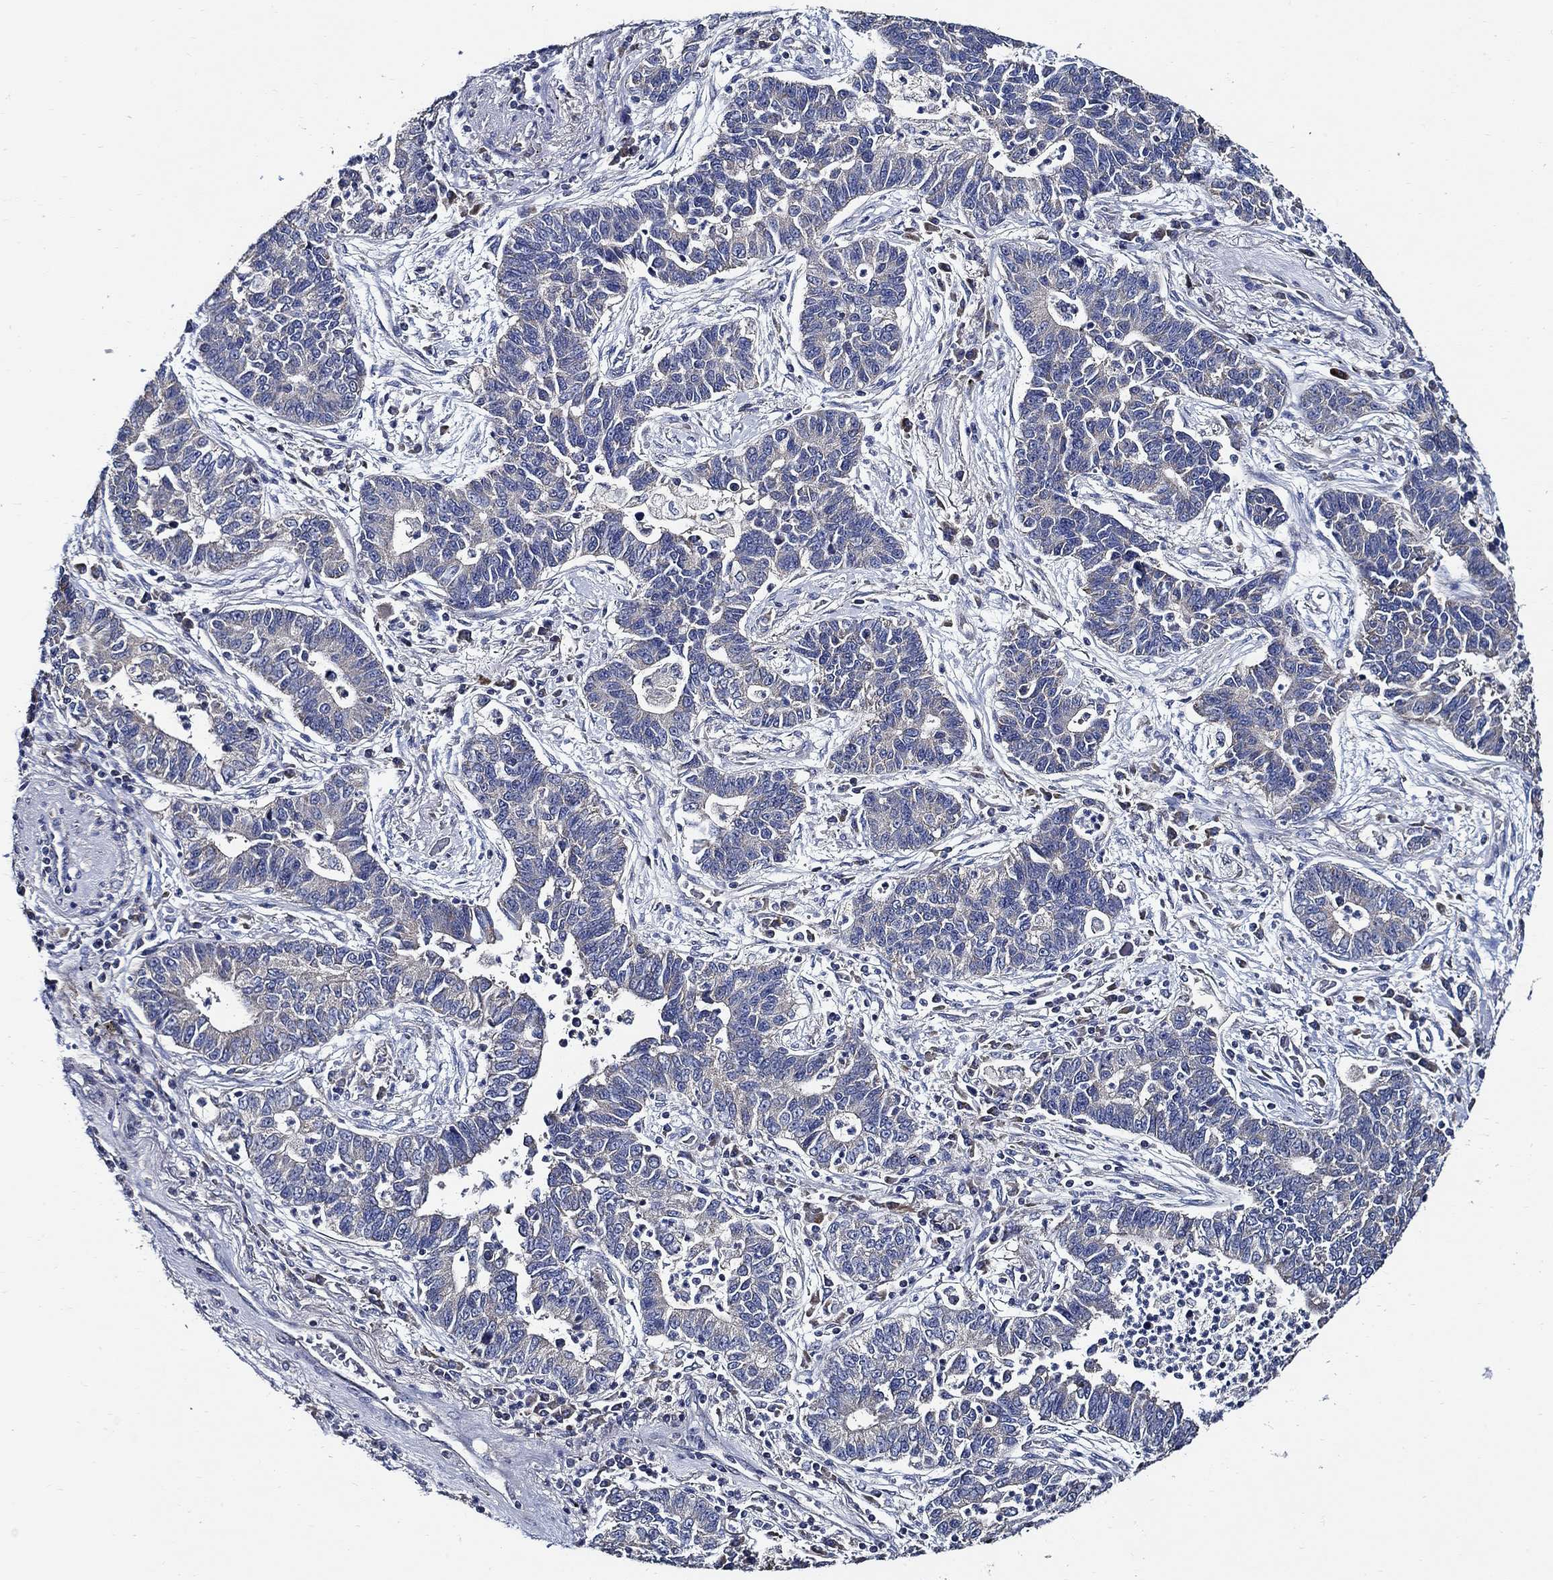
{"staining": {"intensity": "negative", "quantity": "none", "location": "none"}, "tissue": "lung cancer", "cell_type": "Tumor cells", "image_type": "cancer", "snomed": [{"axis": "morphology", "description": "Adenocarcinoma, NOS"}, {"axis": "topography", "description": "Lung"}], "caption": "A high-resolution histopathology image shows immunohistochemistry (IHC) staining of lung adenocarcinoma, which reveals no significant staining in tumor cells.", "gene": "WDR53", "patient": {"sex": "female", "age": 57}}